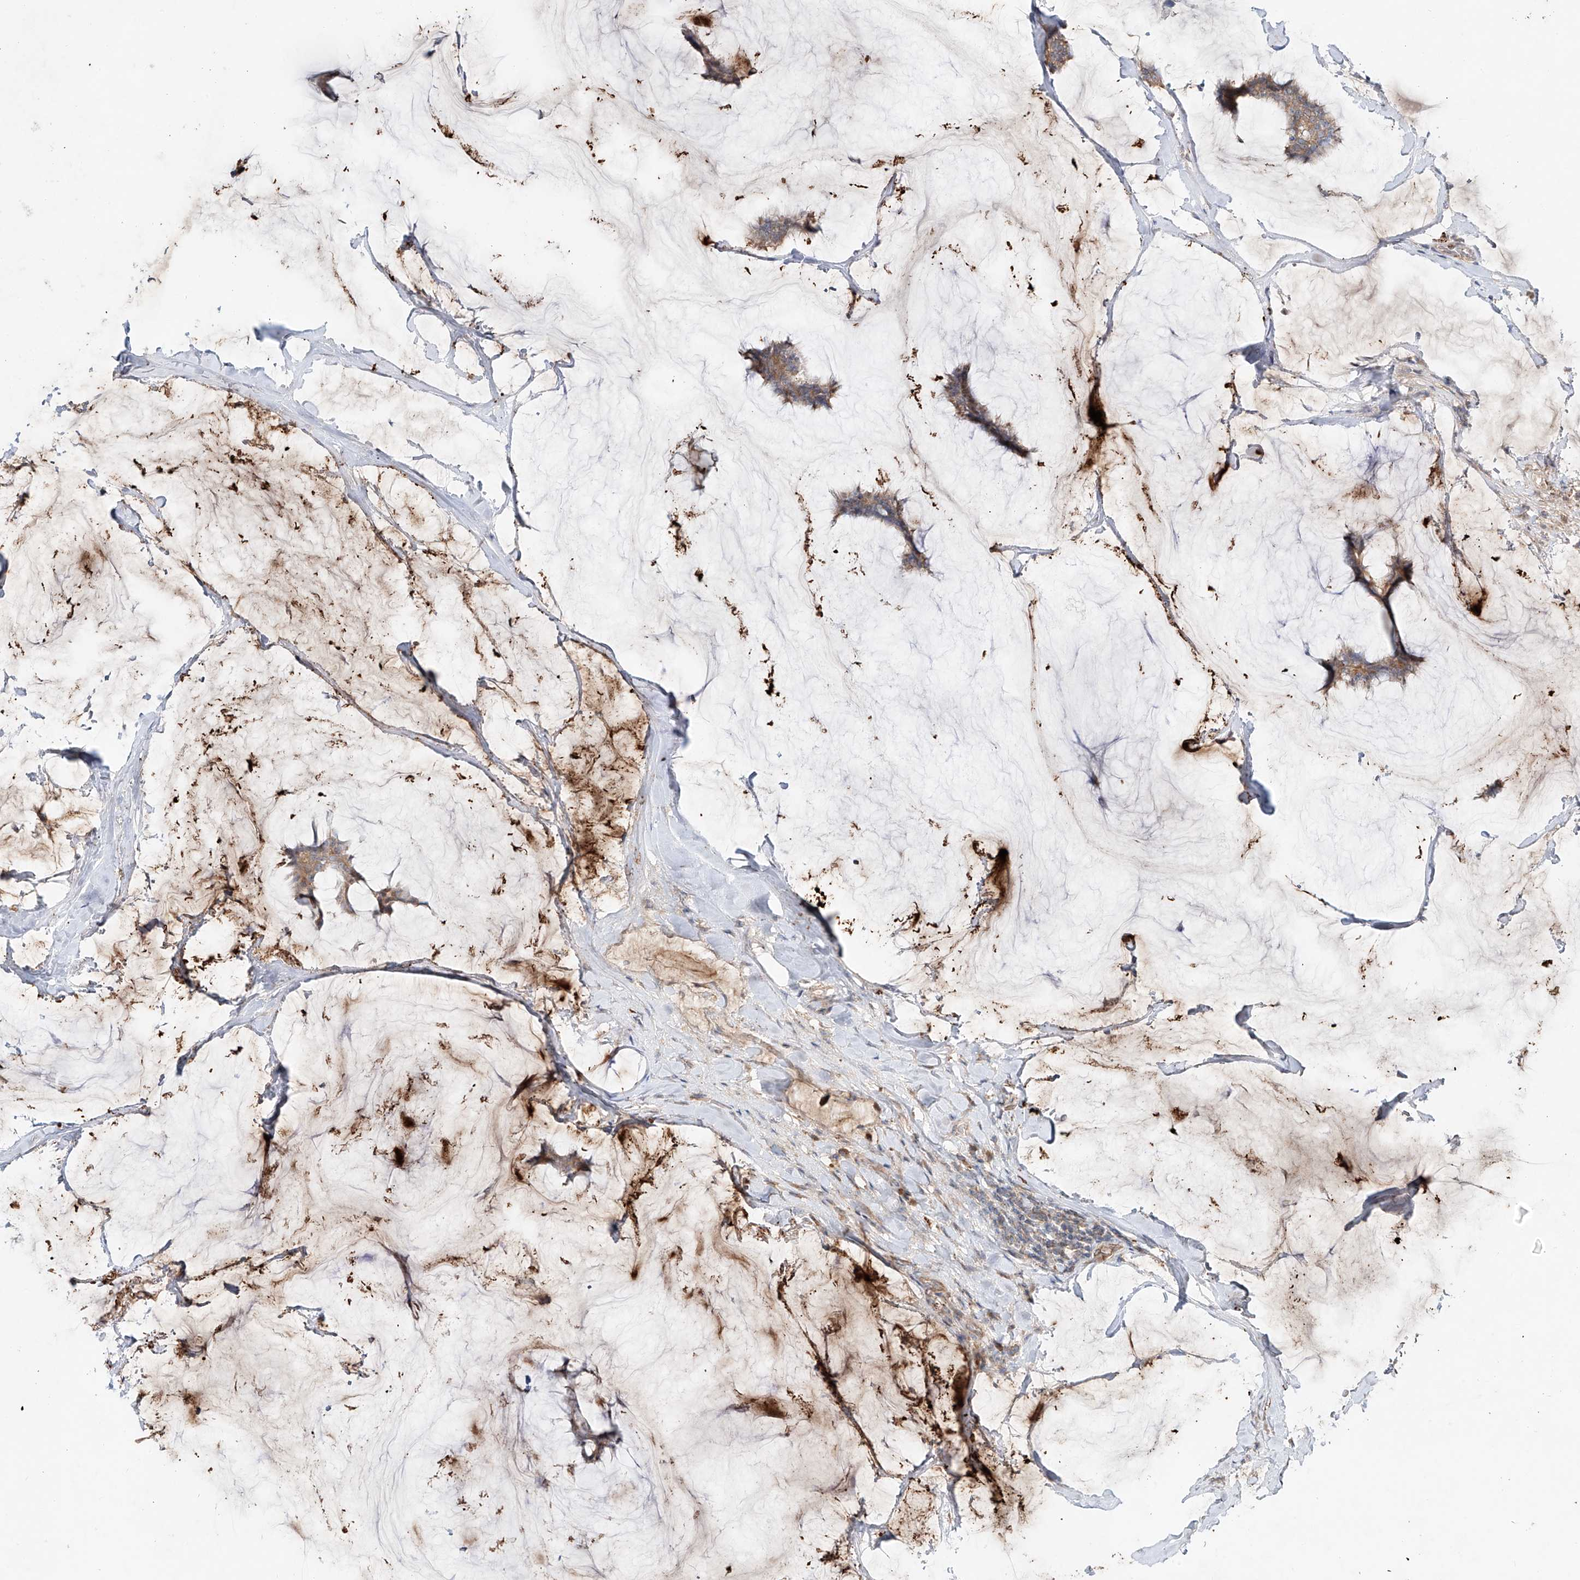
{"staining": {"intensity": "weak", "quantity": ">75%", "location": "cytoplasmic/membranous"}, "tissue": "breast cancer", "cell_type": "Tumor cells", "image_type": "cancer", "snomed": [{"axis": "morphology", "description": "Duct carcinoma"}, {"axis": "topography", "description": "Breast"}], "caption": "Immunohistochemical staining of human breast invasive ductal carcinoma reveals weak cytoplasmic/membranous protein positivity in approximately >75% of tumor cells.", "gene": "TJAP1", "patient": {"sex": "female", "age": 93}}